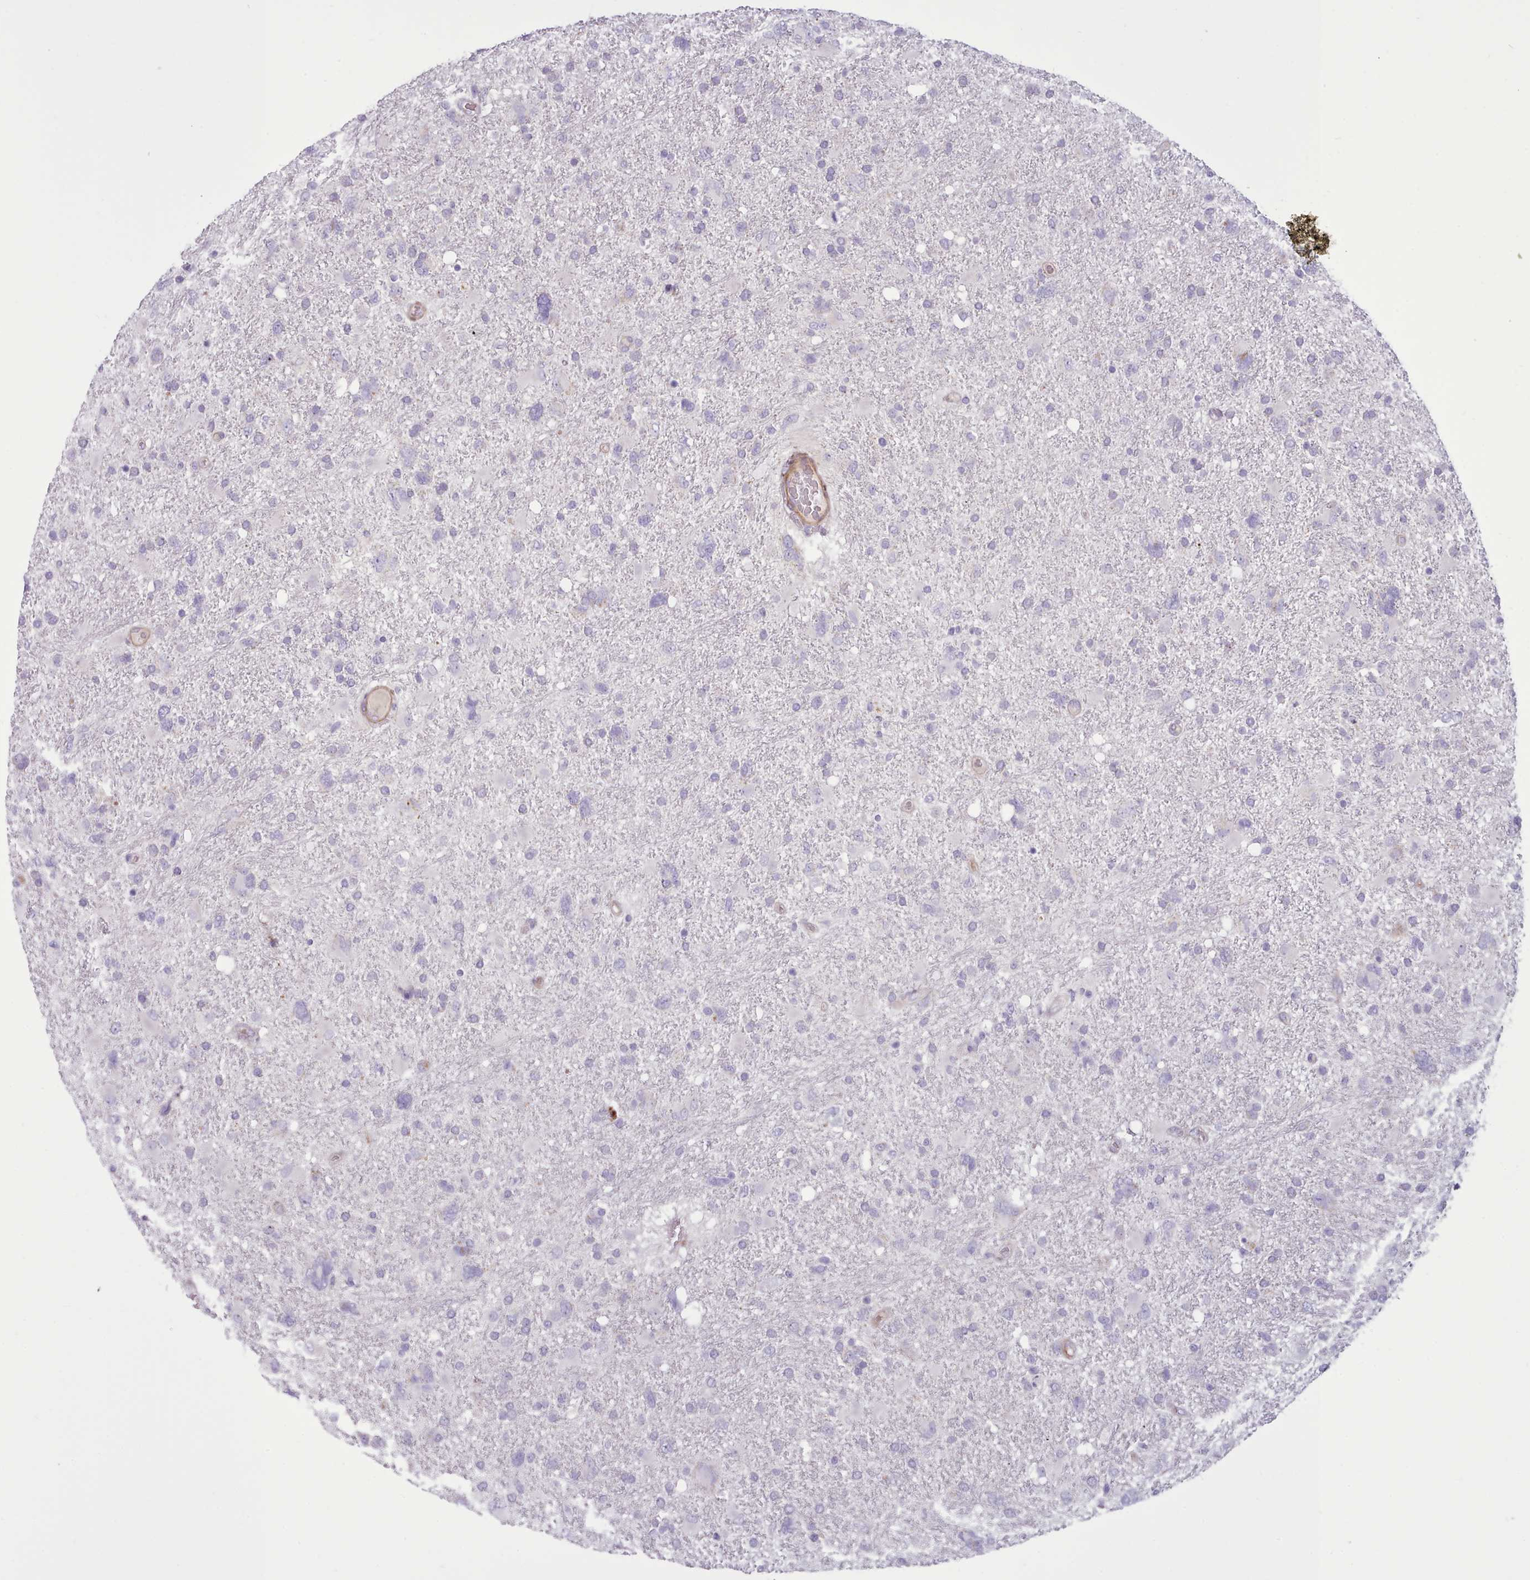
{"staining": {"intensity": "negative", "quantity": "none", "location": "none"}, "tissue": "glioma", "cell_type": "Tumor cells", "image_type": "cancer", "snomed": [{"axis": "morphology", "description": "Glioma, malignant, High grade"}, {"axis": "topography", "description": "Brain"}], "caption": "Immunohistochemistry of glioma reveals no positivity in tumor cells. Brightfield microscopy of immunohistochemistry stained with DAB (3,3'-diaminobenzidine) (brown) and hematoxylin (blue), captured at high magnification.", "gene": "TENT4B", "patient": {"sex": "male", "age": 61}}